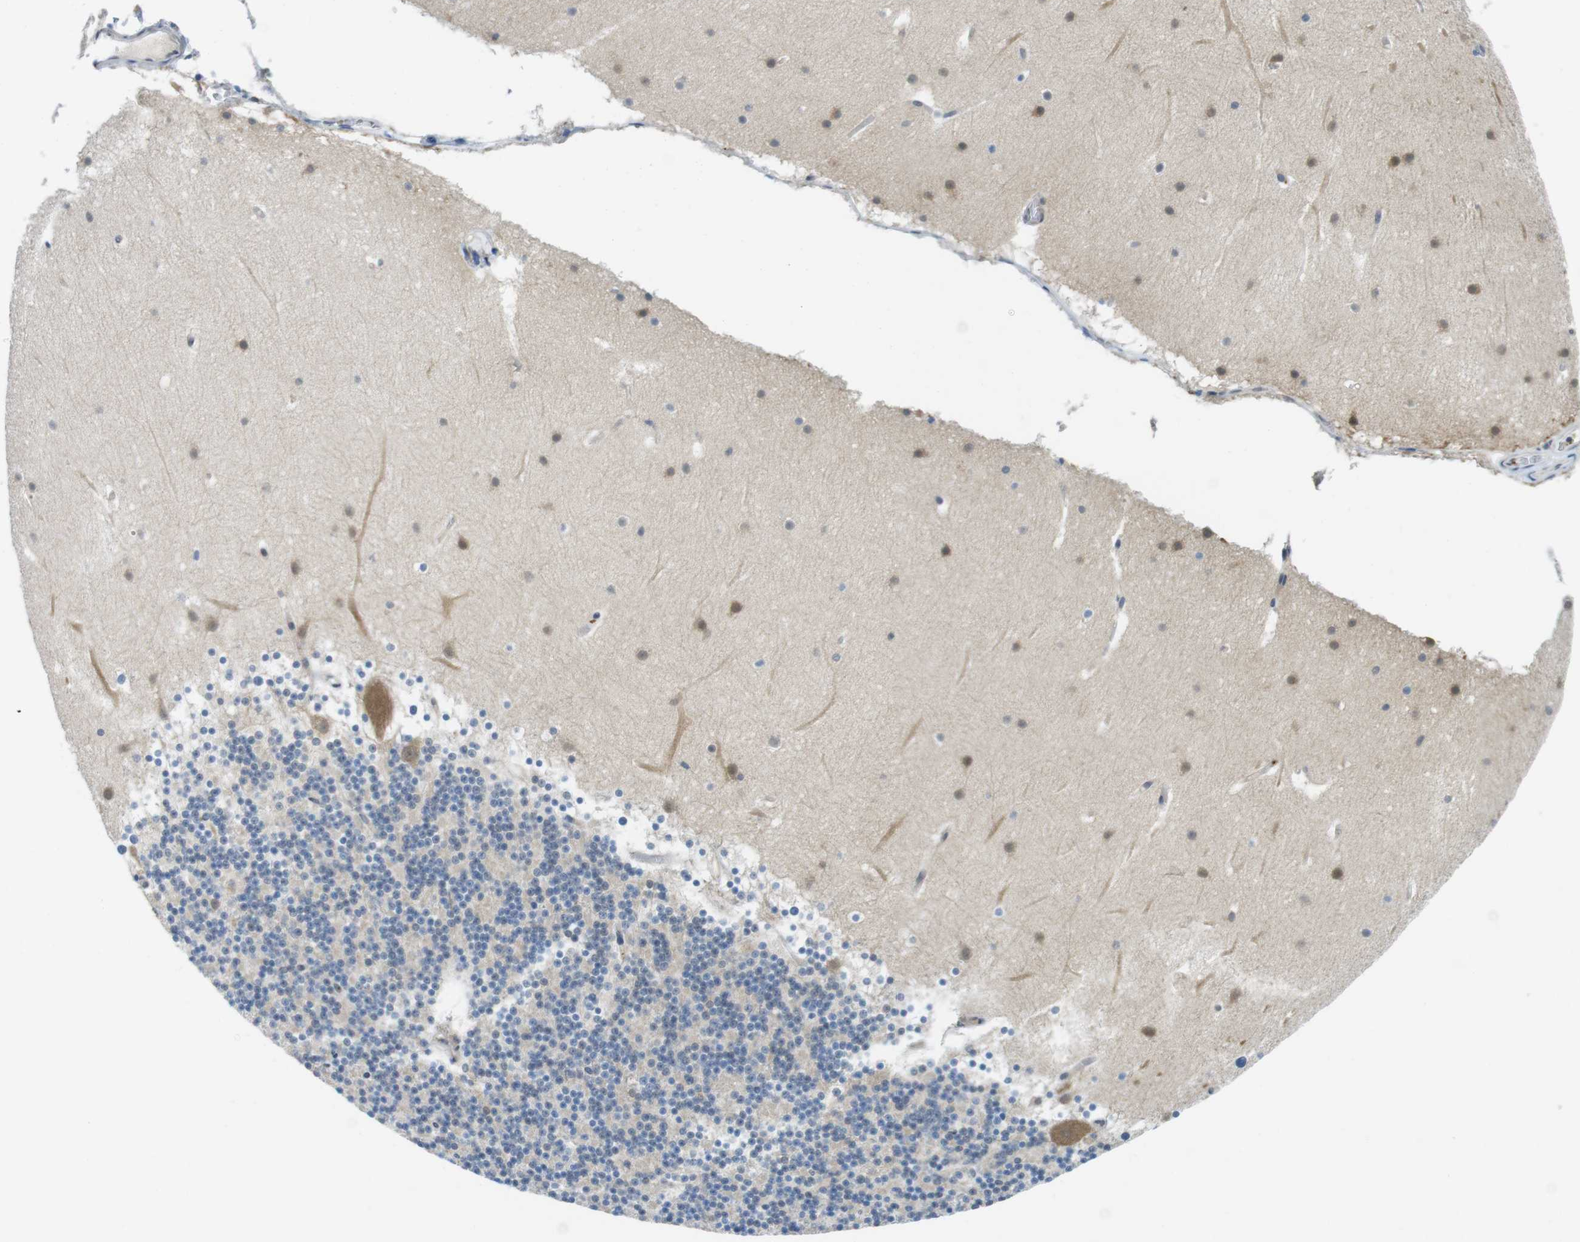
{"staining": {"intensity": "negative", "quantity": "none", "location": "none"}, "tissue": "cerebellum", "cell_type": "Cells in granular layer", "image_type": "normal", "snomed": [{"axis": "morphology", "description": "Normal tissue, NOS"}, {"axis": "topography", "description": "Cerebellum"}], "caption": "Cells in granular layer show no significant protein expression in unremarkable cerebellum. (DAB (3,3'-diaminobenzidine) immunohistochemistry (IHC), high magnification).", "gene": "CASP2", "patient": {"sex": "female", "age": 19}}